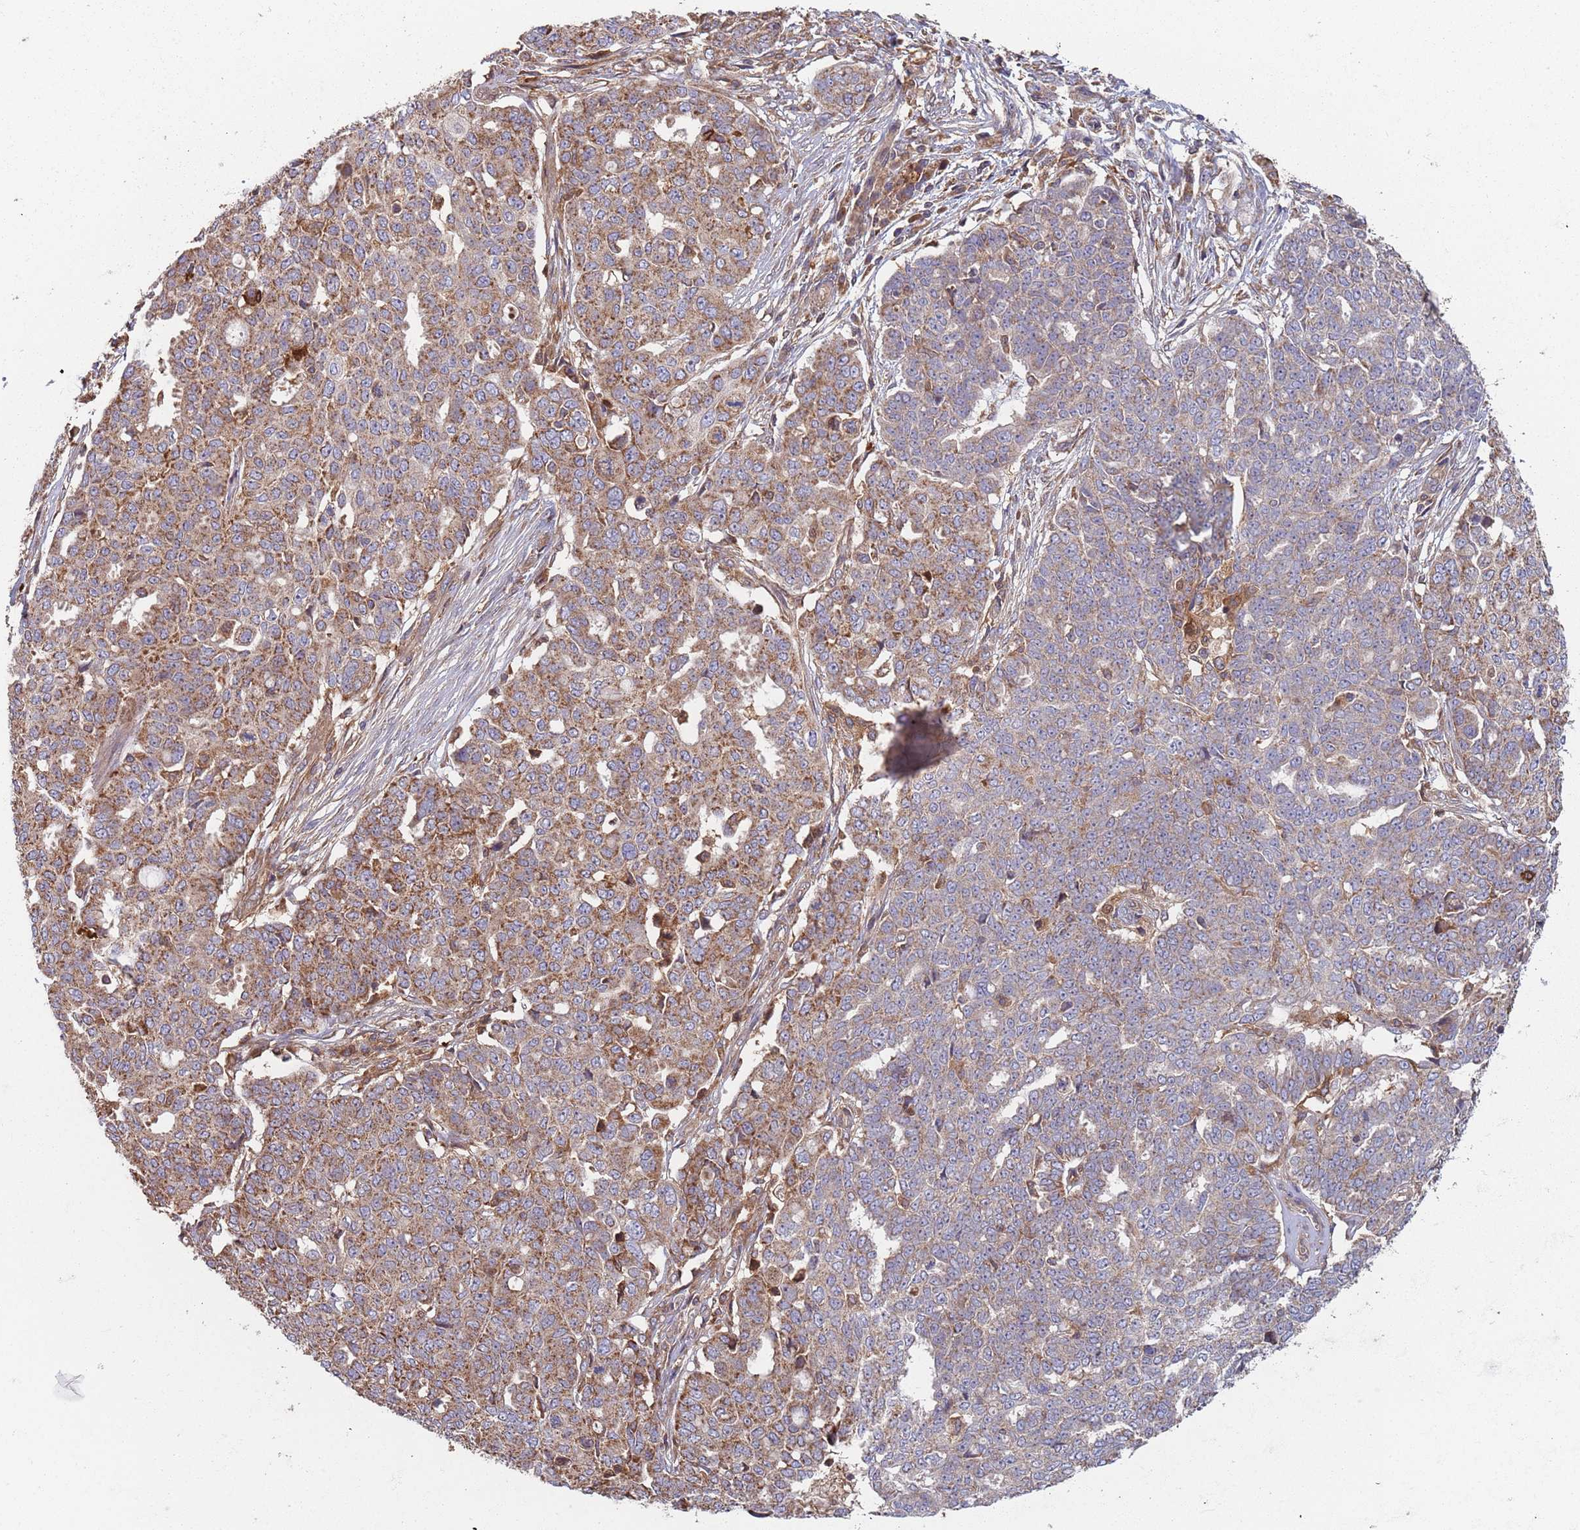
{"staining": {"intensity": "moderate", "quantity": ">75%", "location": "cytoplasmic/membranous"}, "tissue": "ovarian cancer", "cell_type": "Tumor cells", "image_type": "cancer", "snomed": [{"axis": "morphology", "description": "Cystadenocarcinoma, serous, NOS"}, {"axis": "topography", "description": "Soft tissue"}, {"axis": "topography", "description": "Ovary"}], "caption": "IHC histopathology image of human ovarian cancer (serous cystadenocarcinoma) stained for a protein (brown), which displays medium levels of moderate cytoplasmic/membranous positivity in approximately >75% of tumor cells.", "gene": "GDI2", "patient": {"sex": "female", "age": 57}}